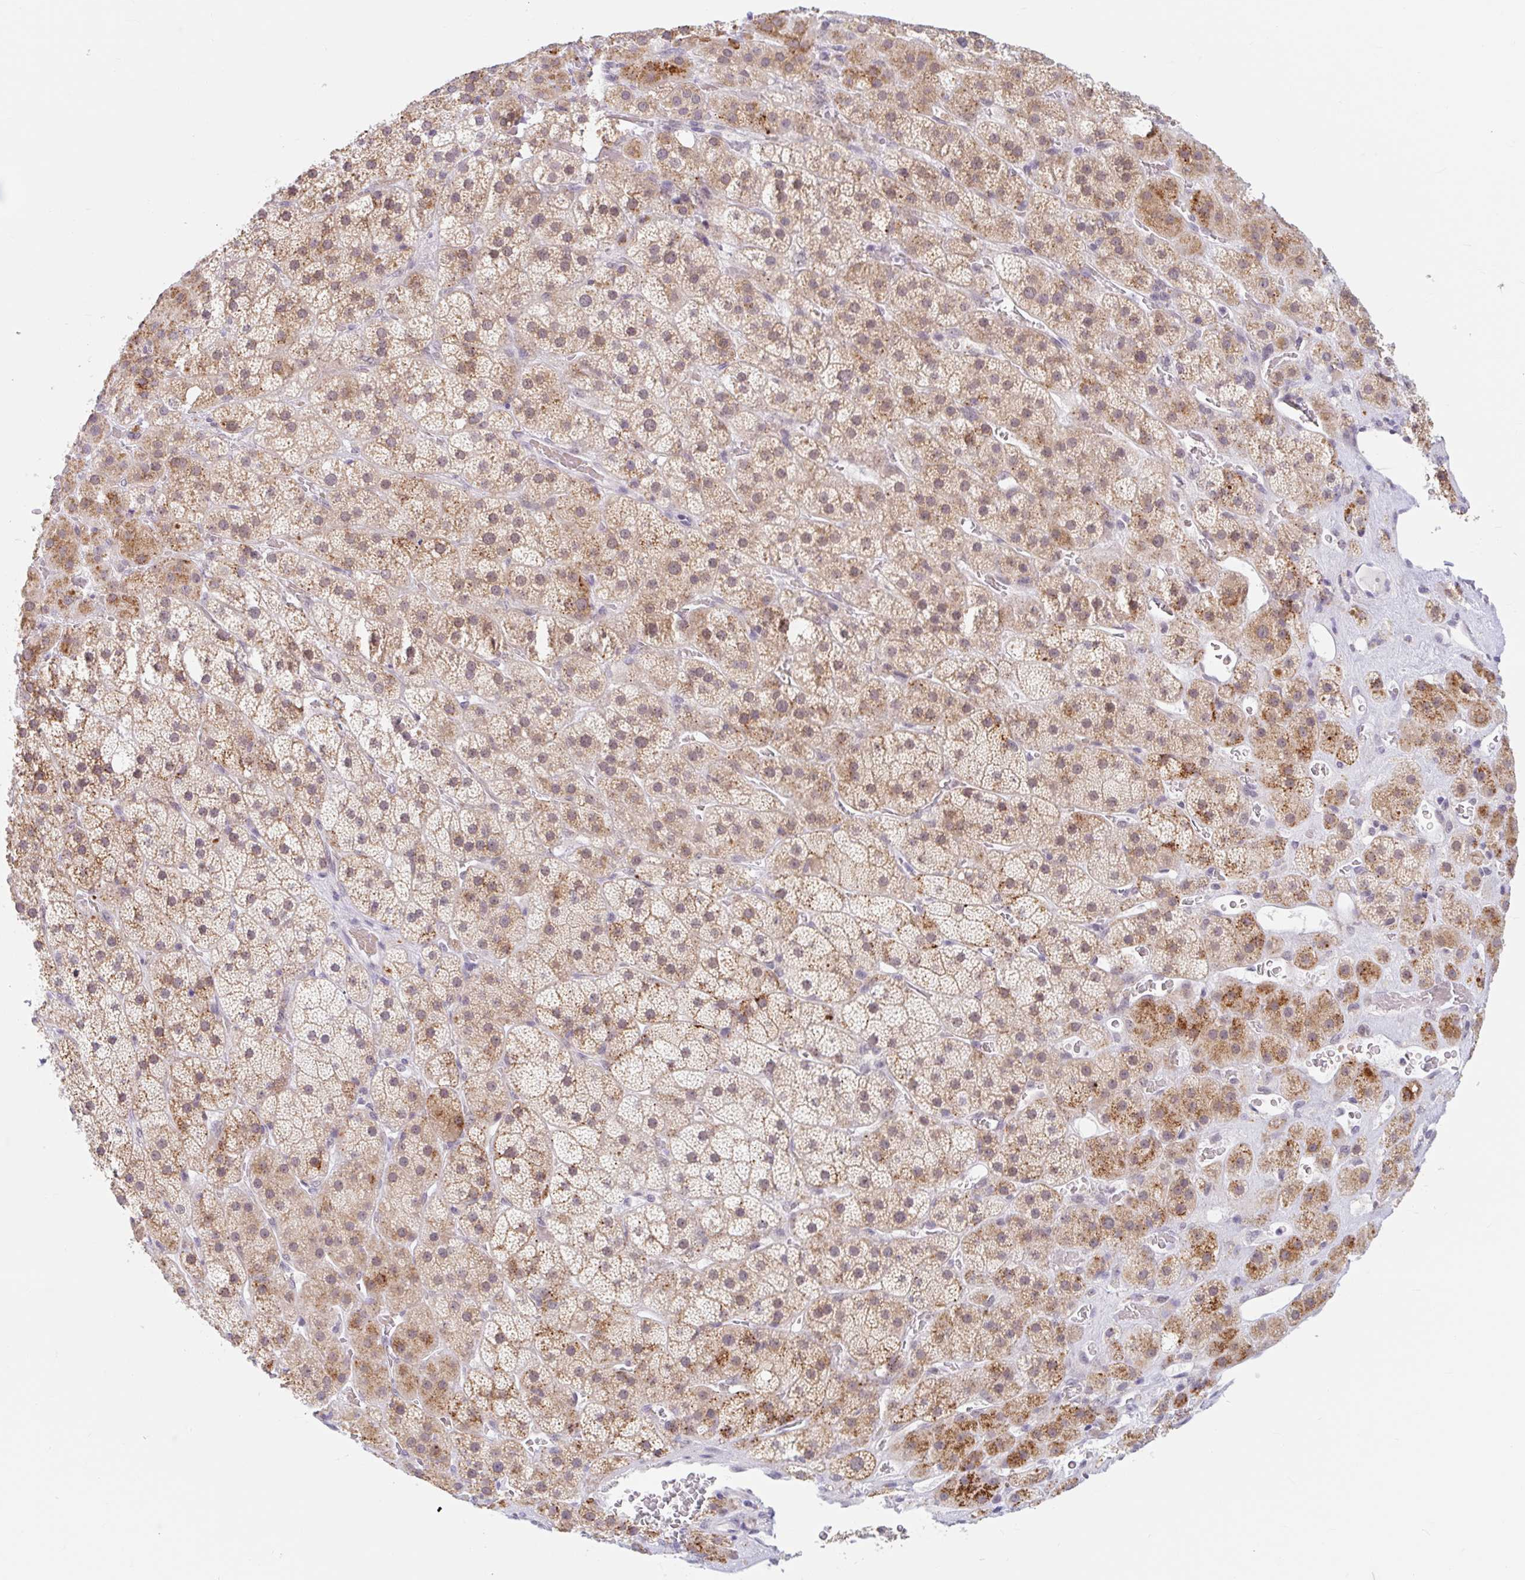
{"staining": {"intensity": "moderate", "quantity": ">75%", "location": "cytoplasmic/membranous"}, "tissue": "adrenal gland", "cell_type": "Glandular cells", "image_type": "normal", "snomed": [{"axis": "morphology", "description": "Normal tissue, NOS"}, {"axis": "topography", "description": "Adrenal gland"}], "caption": "Adrenal gland stained with immunohistochemistry exhibits moderate cytoplasmic/membranous positivity in about >75% of glandular cells. (DAB IHC, brown staining for protein, blue staining for nuclei).", "gene": "SRSF10", "patient": {"sex": "male", "age": 57}}